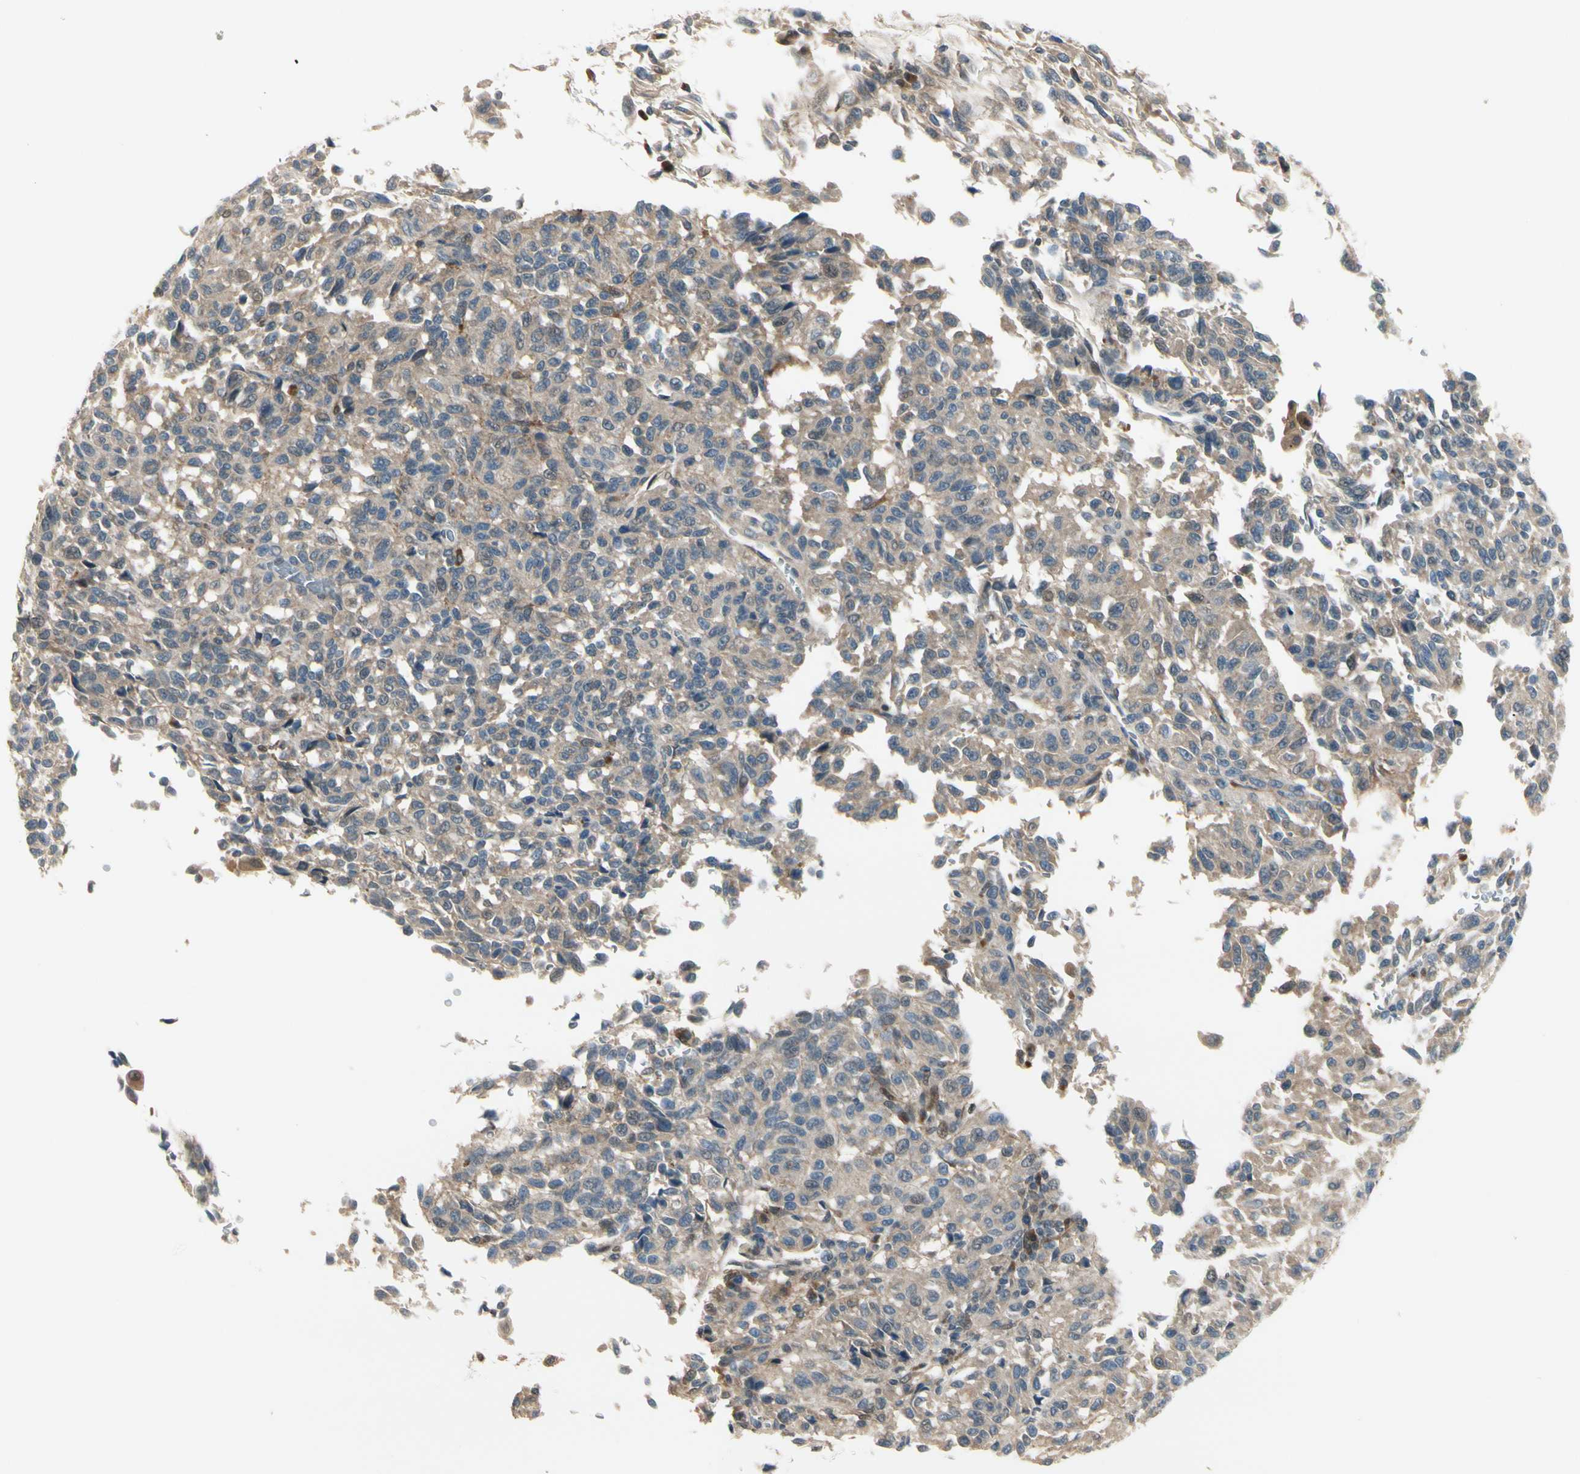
{"staining": {"intensity": "weak", "quantity": "<25%", "location": "cytoplasmic/membranous"}, "tissue": "melanoma", "cell_type": "Tumor cells", "image_type": "cancer", "snomed": [{"axis": "morphology", "description": "Malignant melanoma, Metastatic site"}, {"axis": "topography", "description": "Lung"}], "caption": "Immunohistochemical staining of malignant melanoma (metastatic site) reveals no significant staining in tumor cells.", "gene": "EPHB3", "patient": {"sex": "male", "age": 64}}